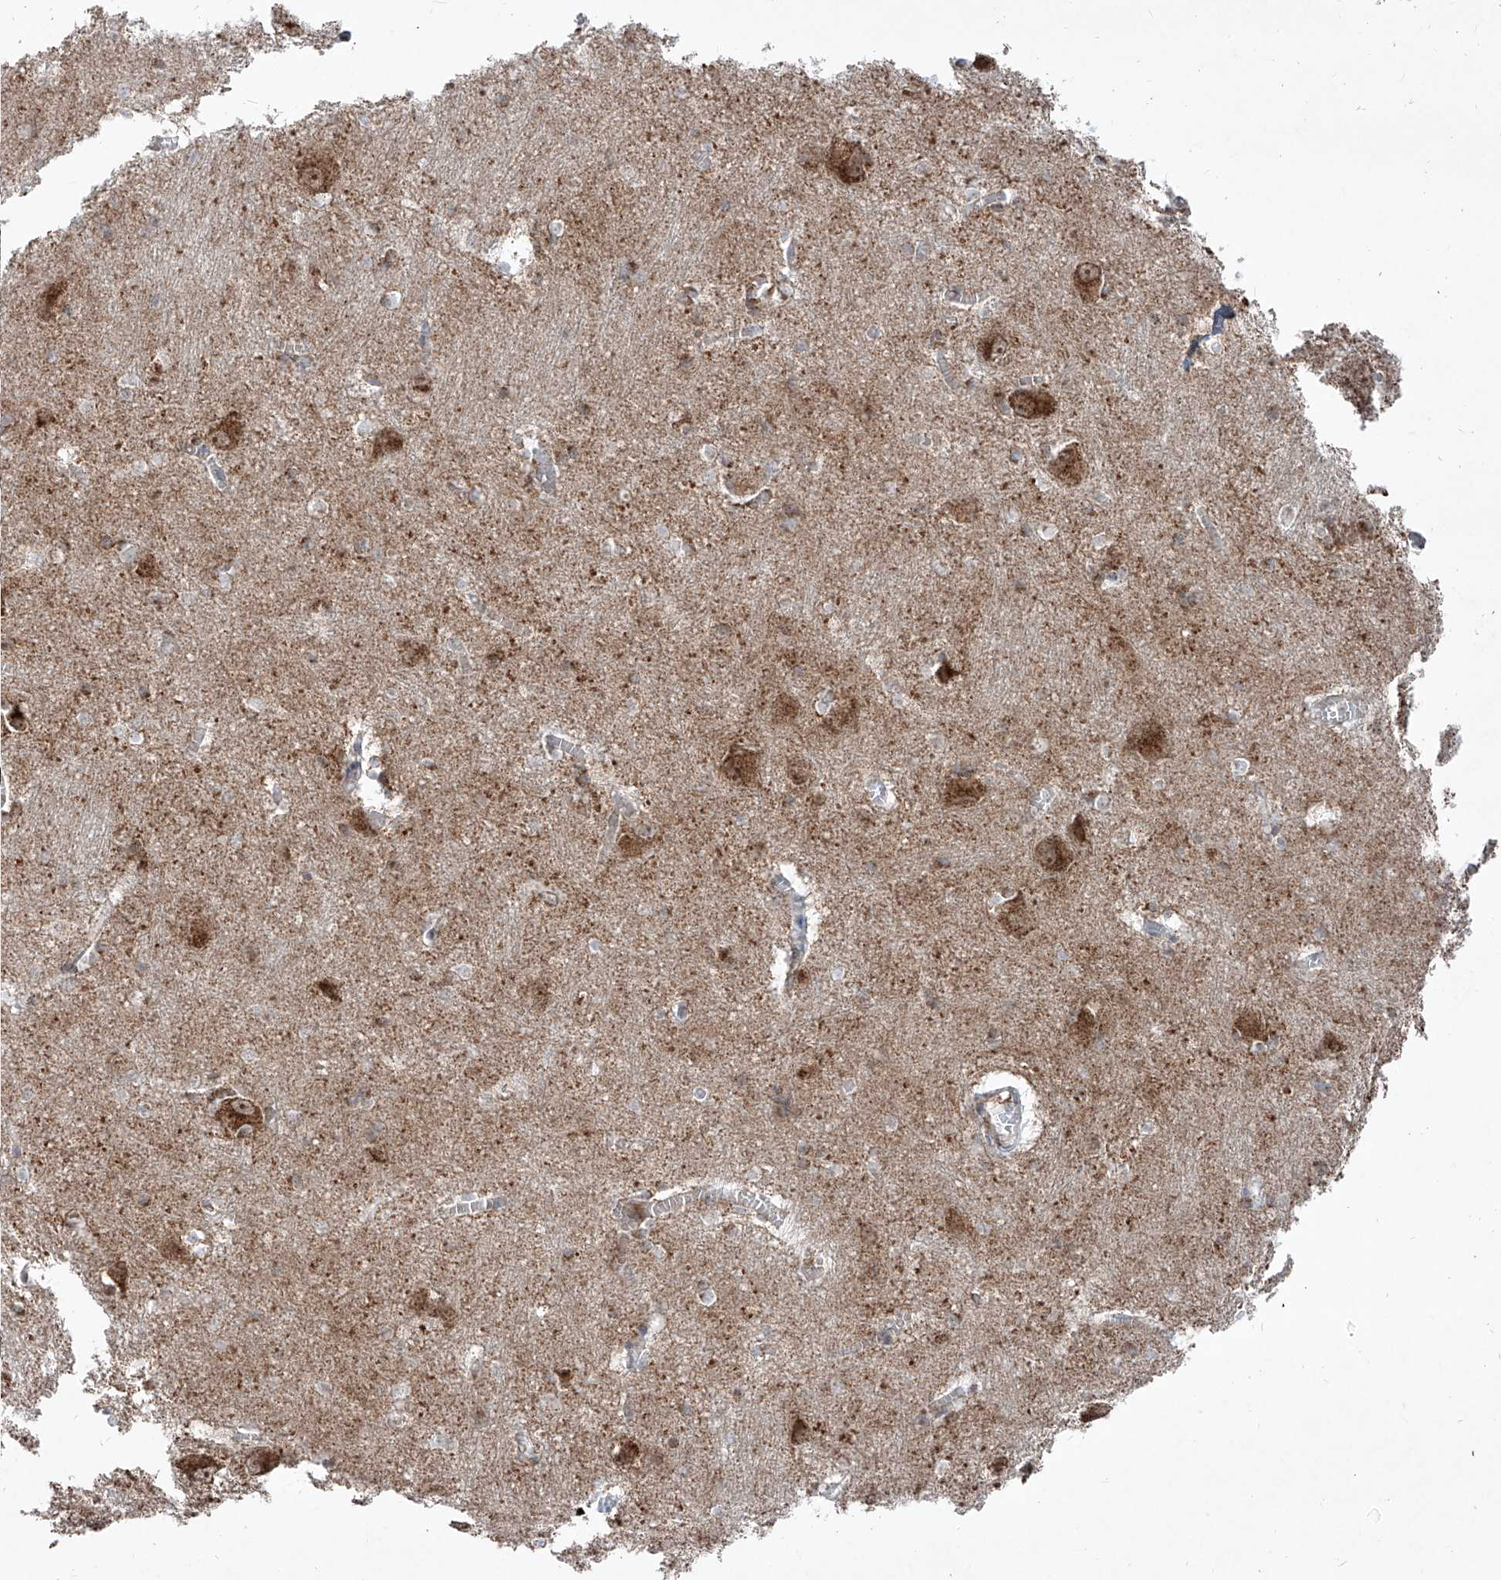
{"staining": {"intensity": "moderate", "quantity": "25%-75%", "location": "cytoplasmic/membranous"}, "tissue": "caudate", "cell_type": "Glial cells", "image_type": "normal", "snomed": [{"axis": "morphology", "description": "Normal tissue, NOS"}, {"axis": "topography", "description": "Lateral ventricle wall"}], "caption": "Glial cells show medium levels of moderate cytoplasmic/membranous expression in about 25%-75% of cells in normal caudate.", "gene": "NDUFB3", "patient": {"sex": "male", "age": 37}}